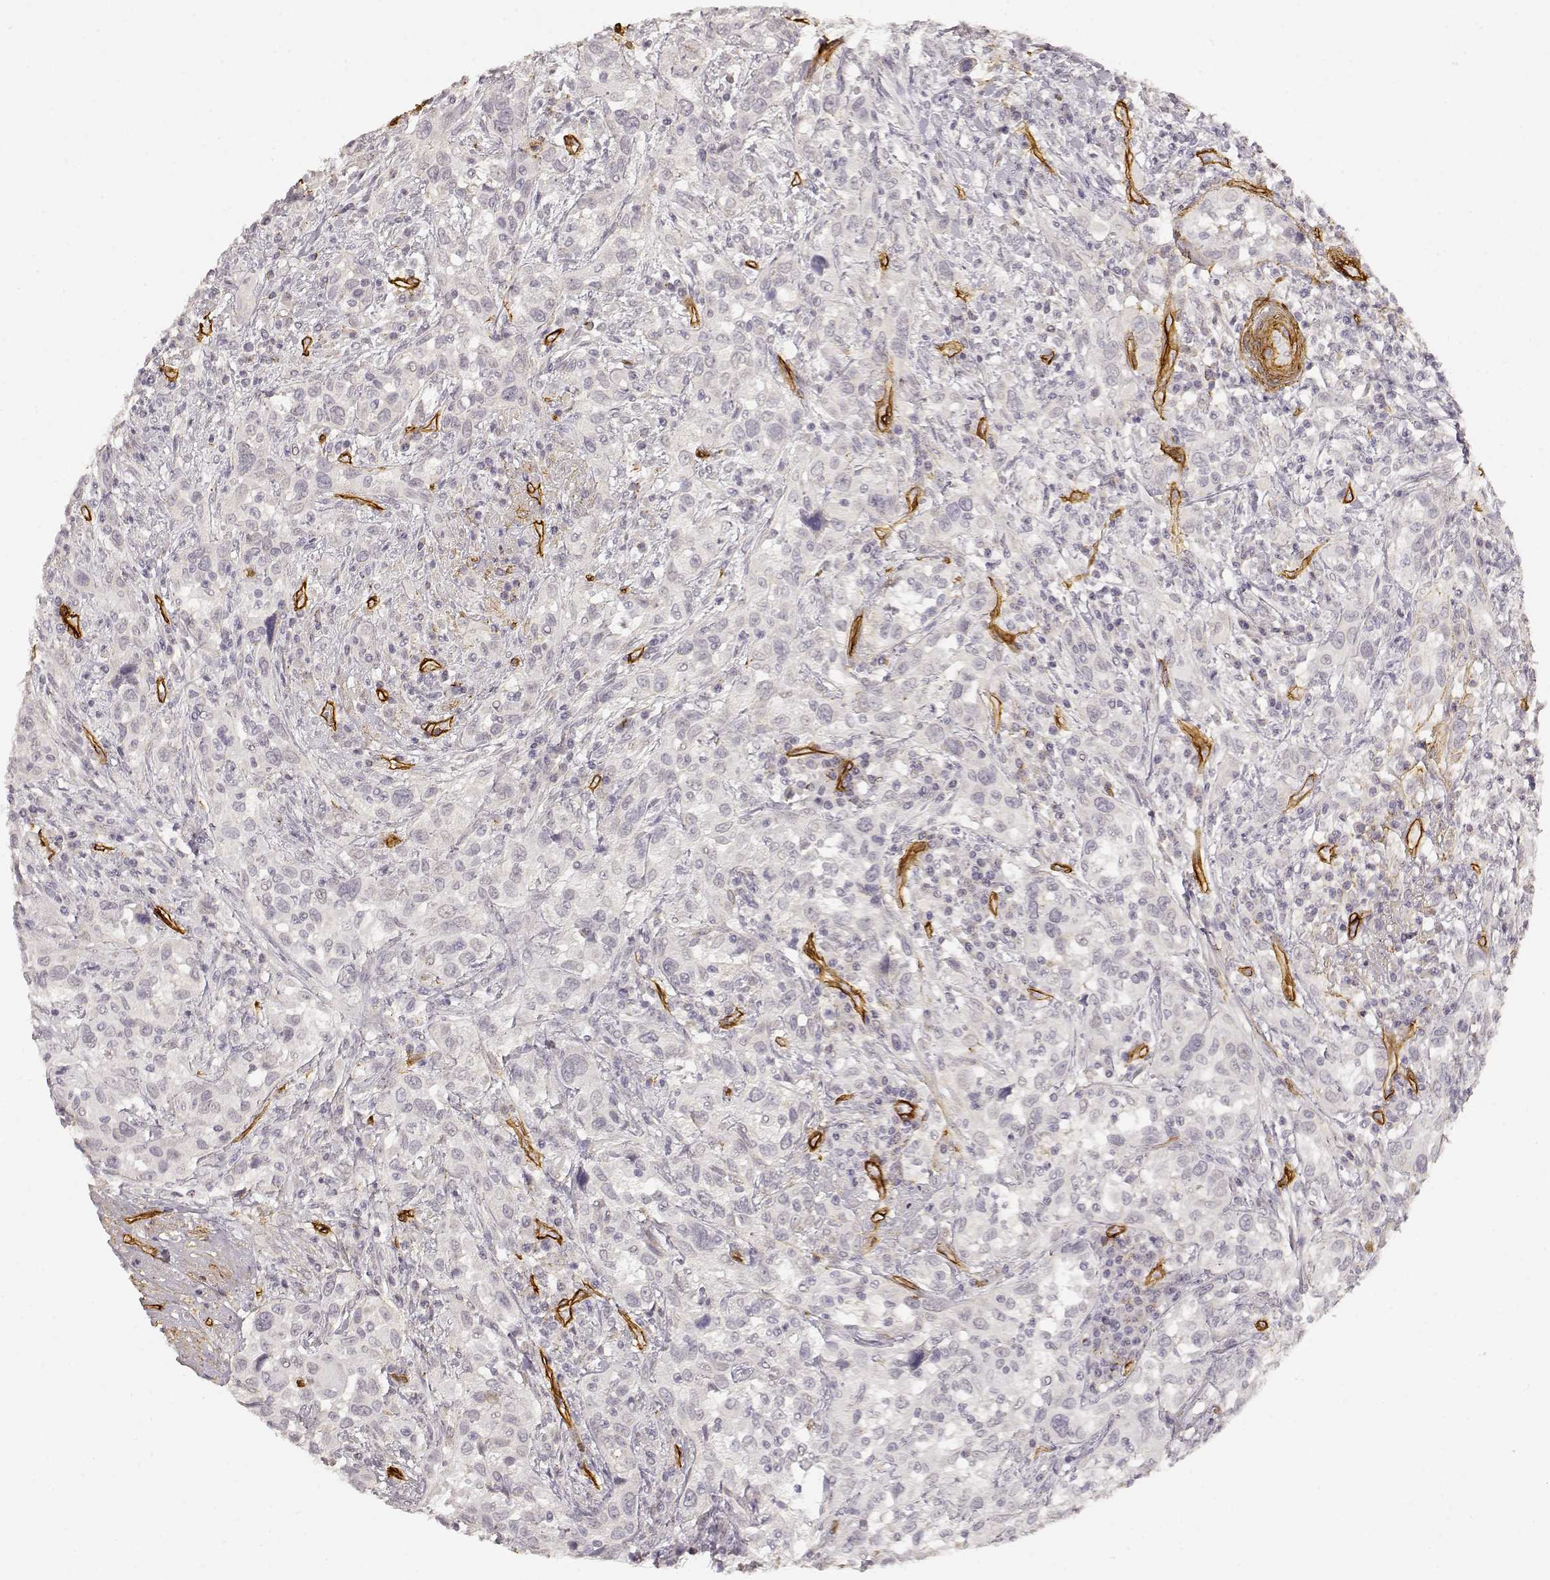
{"staining": {"intensity": "negative", "quantity": "none", "location": "none"}, "tissue": "urothelial cancer", "cell_type": "Tumor cells", "image_type": "cancer", "snomed": [{"axis": "morphology", "description": "Urothelial carcinoma, NOS"}, {"axis": "morphology", "description": "Urothelial carcinoma, High grade"}, {"axis": "topography", "description": "Urinary bladder"}], "caption": "There is no significant positivity in tumor cells of transitional cell carcinoma.", "gene": "LAMA4", "patient": {"sex": "female", "age": 64}}